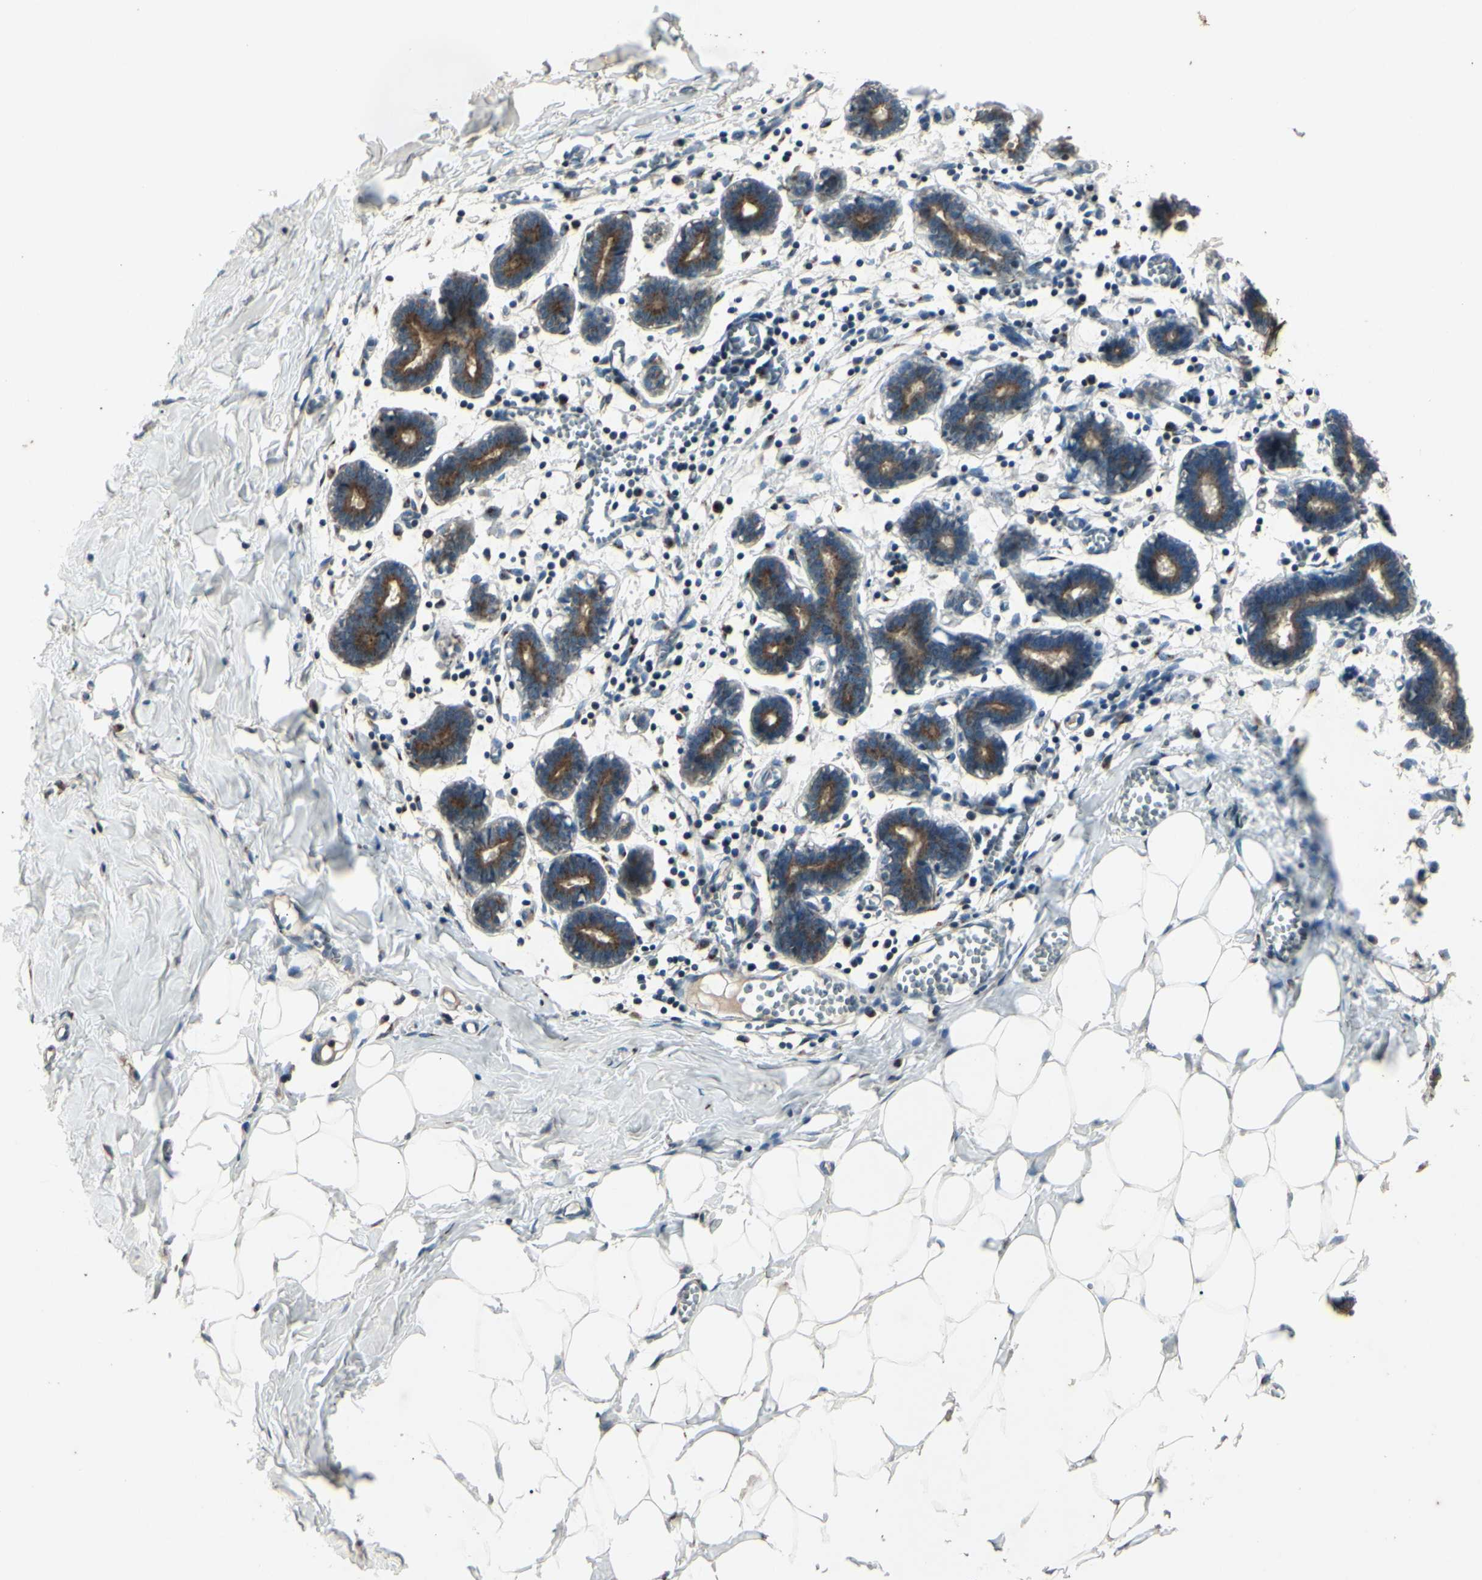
{"staining": {"intensity": "negative", "quantity": "none", "location": "none"}, "tissue": "breast", "cell_type": "Adipocytes", "image_type": "normal", "snomed": [{"axis": "morphology", "description": "Normal tissue, NOS"}, {"axis": "topography", "description": "Breast"}], "caption": "Immunohistochemistry of benign human breast demonstrates no staining in adipocytes. (DAB (3,3'-diaminobenzidine) immunohistochemistry (IHC) visualized using brightfield microscopy, high magnification).", "gene": "AP1G1", "patient": {"sex": "female", "age": 27}}